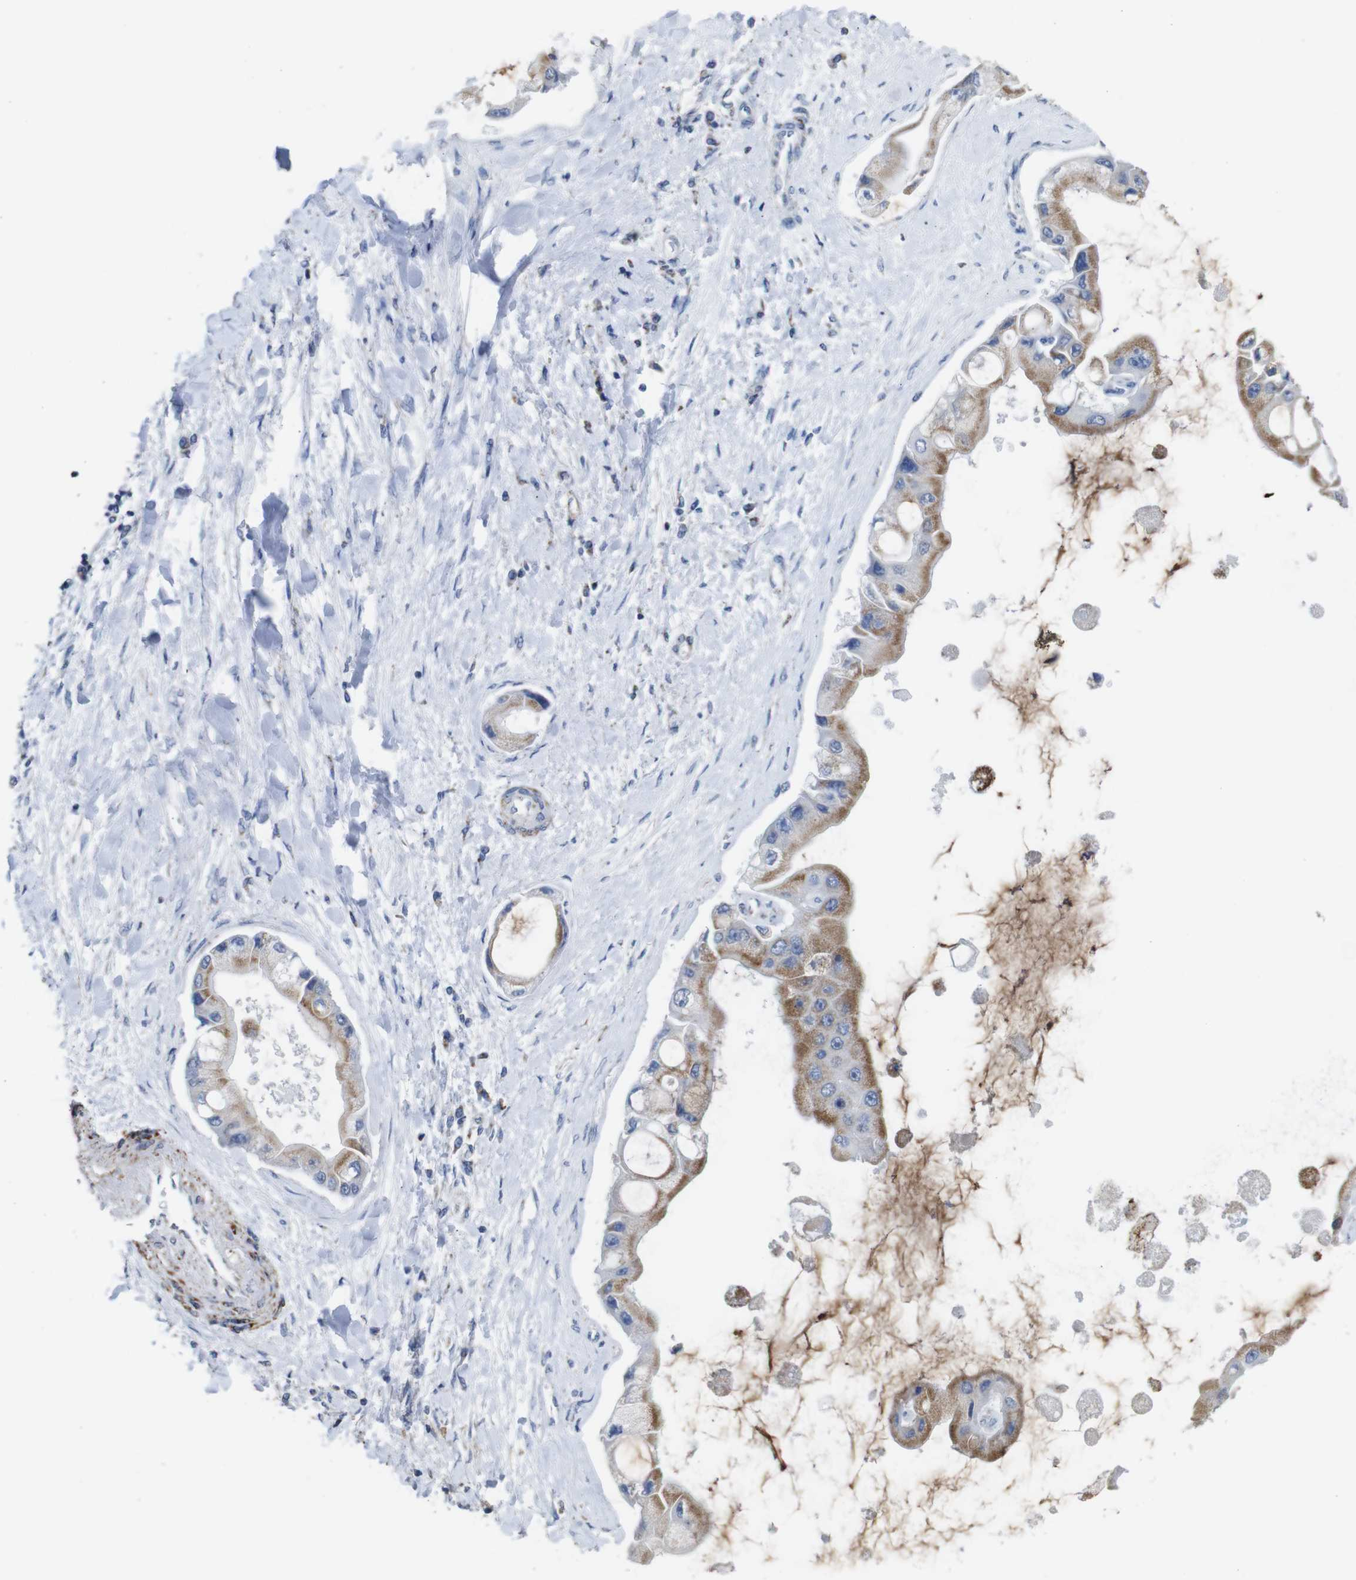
{"staining": {"intensity": "moderate", "quantity": ">75%", "location": "cytoplasmic/membranous"}, "tissue": "liver cancer", "cell_type": "Tumor cells", "image_type": "cancer", "snomed": [{"axis": "morphology", "description": "Cholangiocarcinoma"}, {"axis": "topography", "description": "Liver"}], "caption": "Tumor cells display medium levels of moderate cytoplasmic/membranous expression in about >75% of cells in human liver cancer.", "gene": "MAOA", "patient": {"sex": "male", "age": 50}}